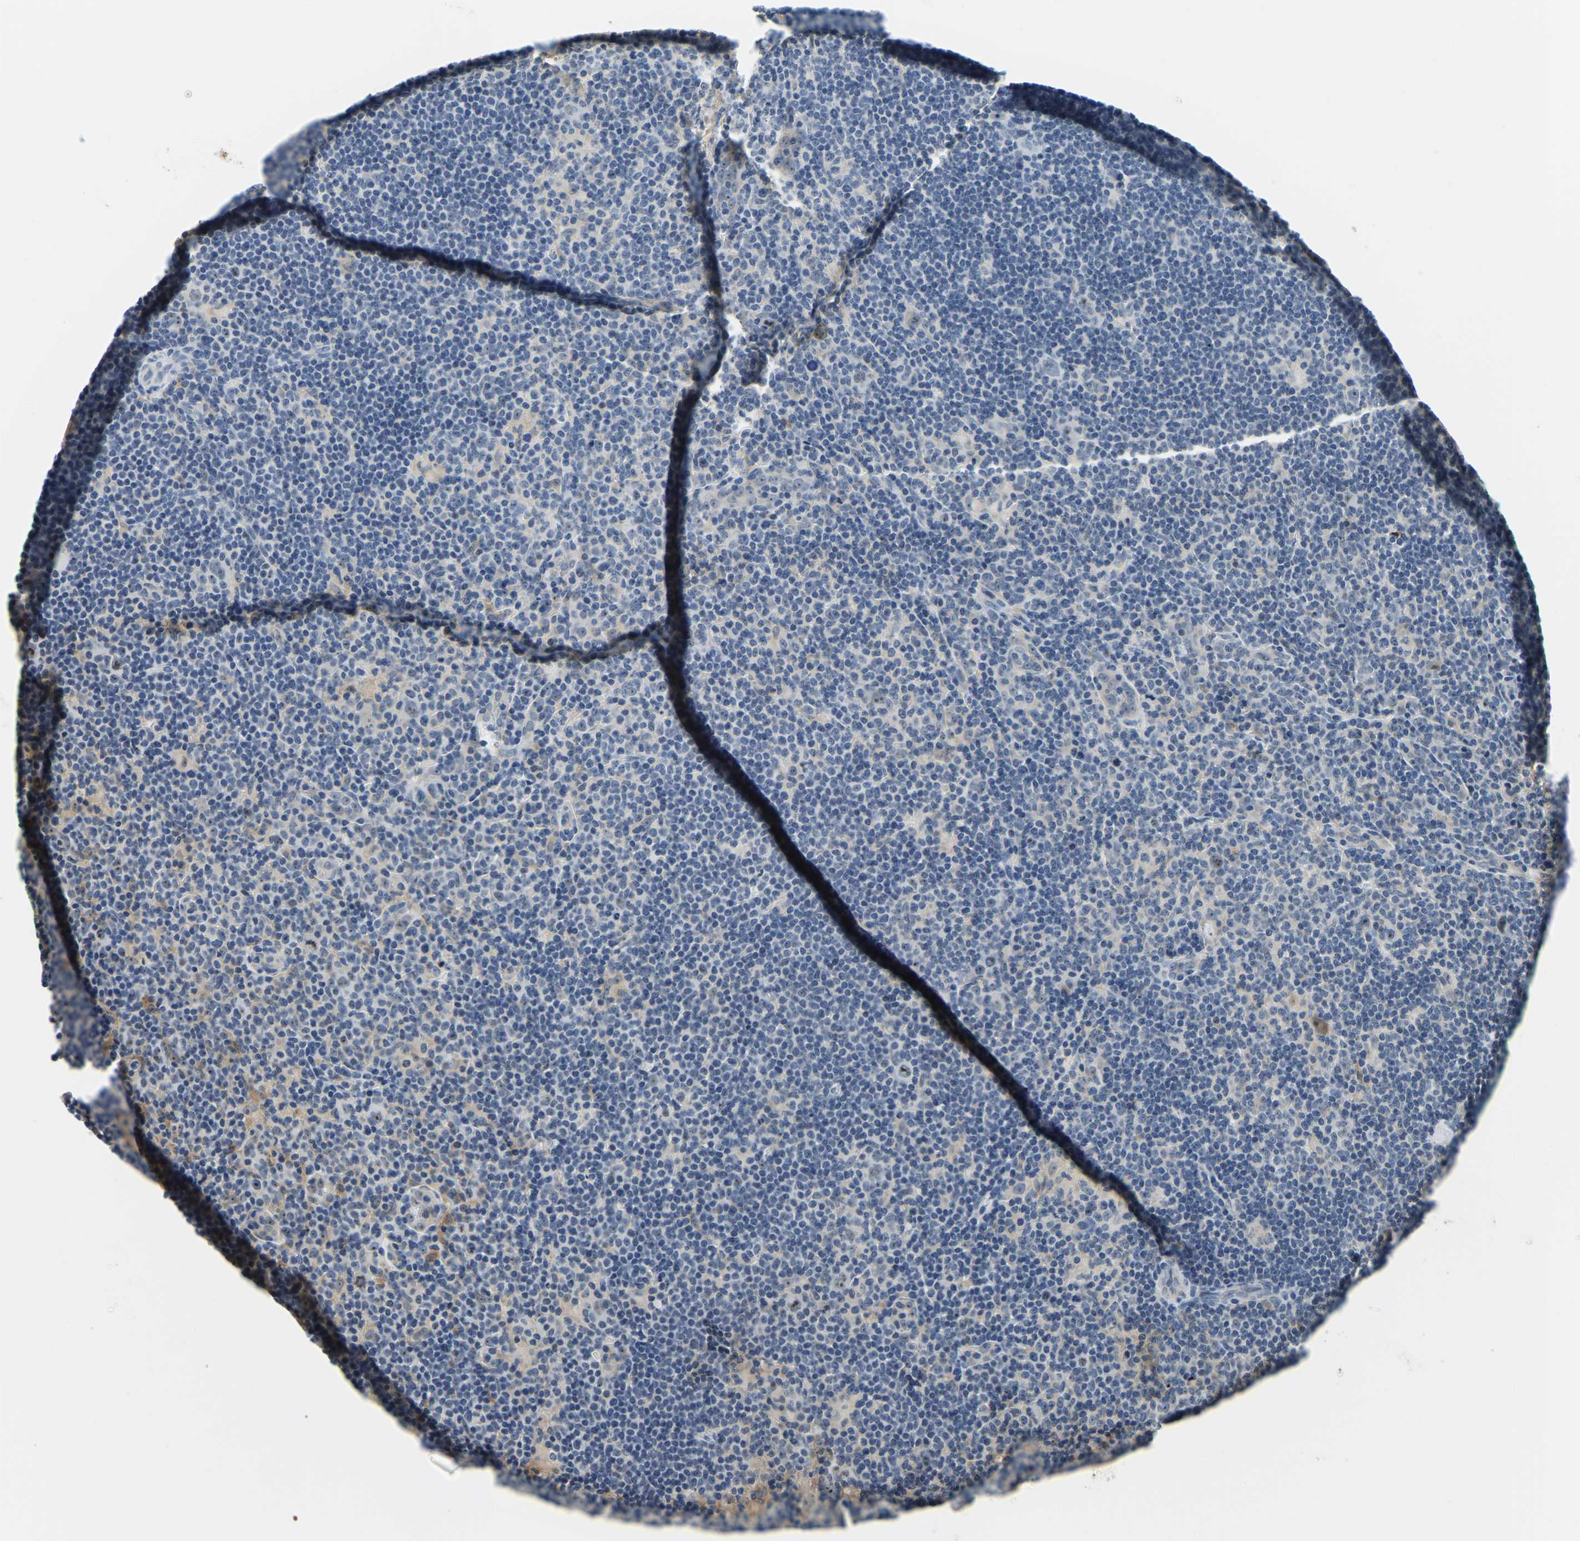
{"staining": {"intensity": "moderate", "quantity": "25%-75%", "location": "nuclear"}, "tissue": "lymphoma", "cell_type": "Tumor cells", "image_type": "cancer", "snomed": [{"axis": "morphology", "description": "Hodgkin's disease, NOS"}, {"axis": "topography", "description": "Lymph node"}], "caption": "DAB immunohistochemical staining of lymphoma shows moderate nuclear protein expression in approximately 25%-75% of tumor cells.", "gene": "RRP1", "patient": {"sex": "female", "age": 57}}